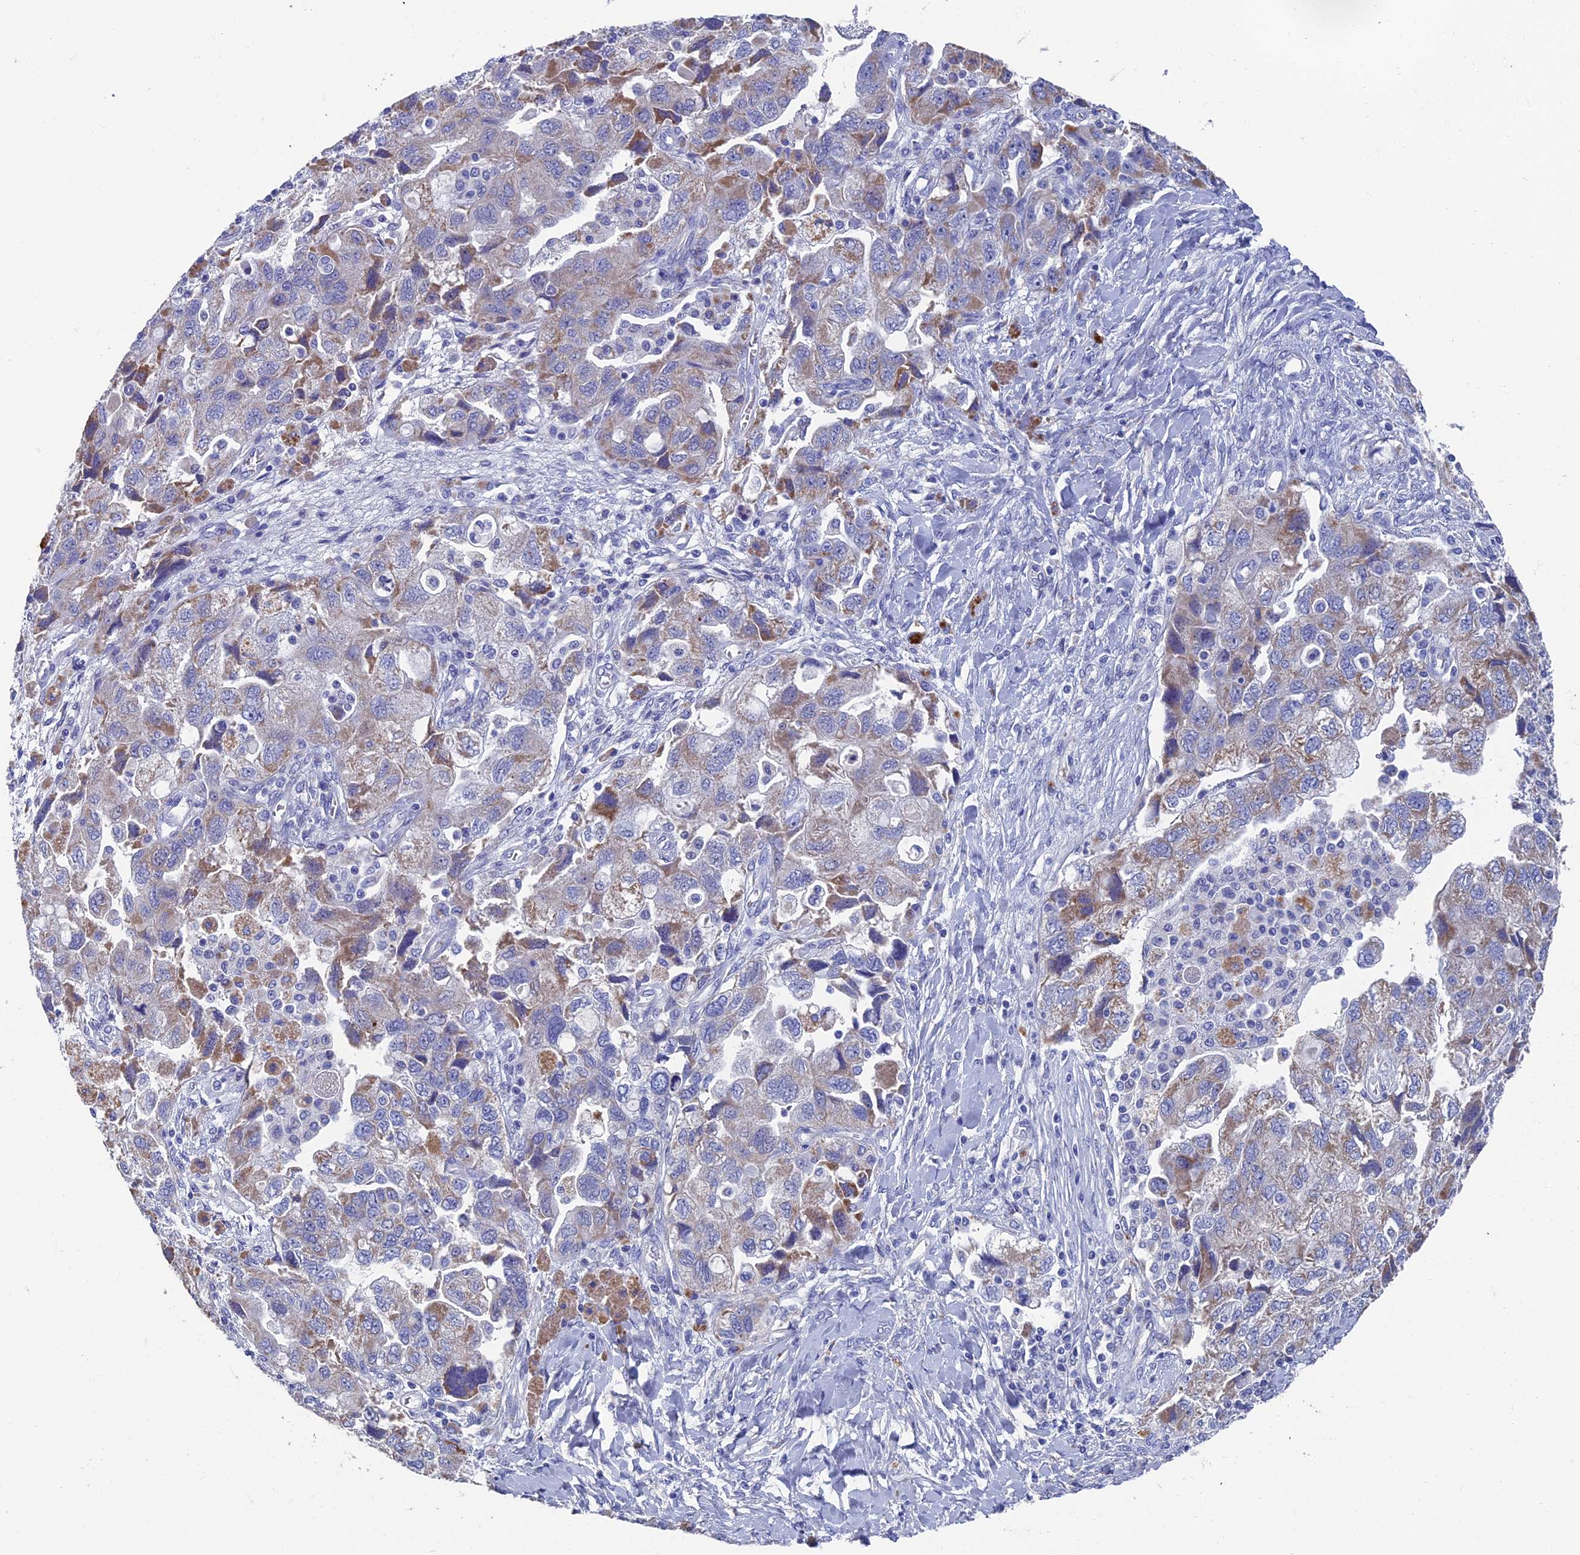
{"staining": {"intensity": "moderate", "quantity": "<25%", "location": "cytoplasmic/membranous"}, "tissue": "ovarian cancer", "cell_type": "Tumor cells", "image_type": "cancer", "snomed": [{"axis": "morphology", "description": "Carcinoma, NOS"}, {"axis": "morphology", "description": "Cystadenocarcinoma, serous, NOS"}, {"axis": "topography", "description": "Ovary"}], "caption": "Immunohistochemistry histopathology image of ovarian serous cystadenocarcinoma stained for a protein (brown), which shows low levels of moderate cytoplasmic/membranous positivity in approximately <25% of tumor cells.", "gene": "OAT", "patient": {"sex": "female", "age": 69}}